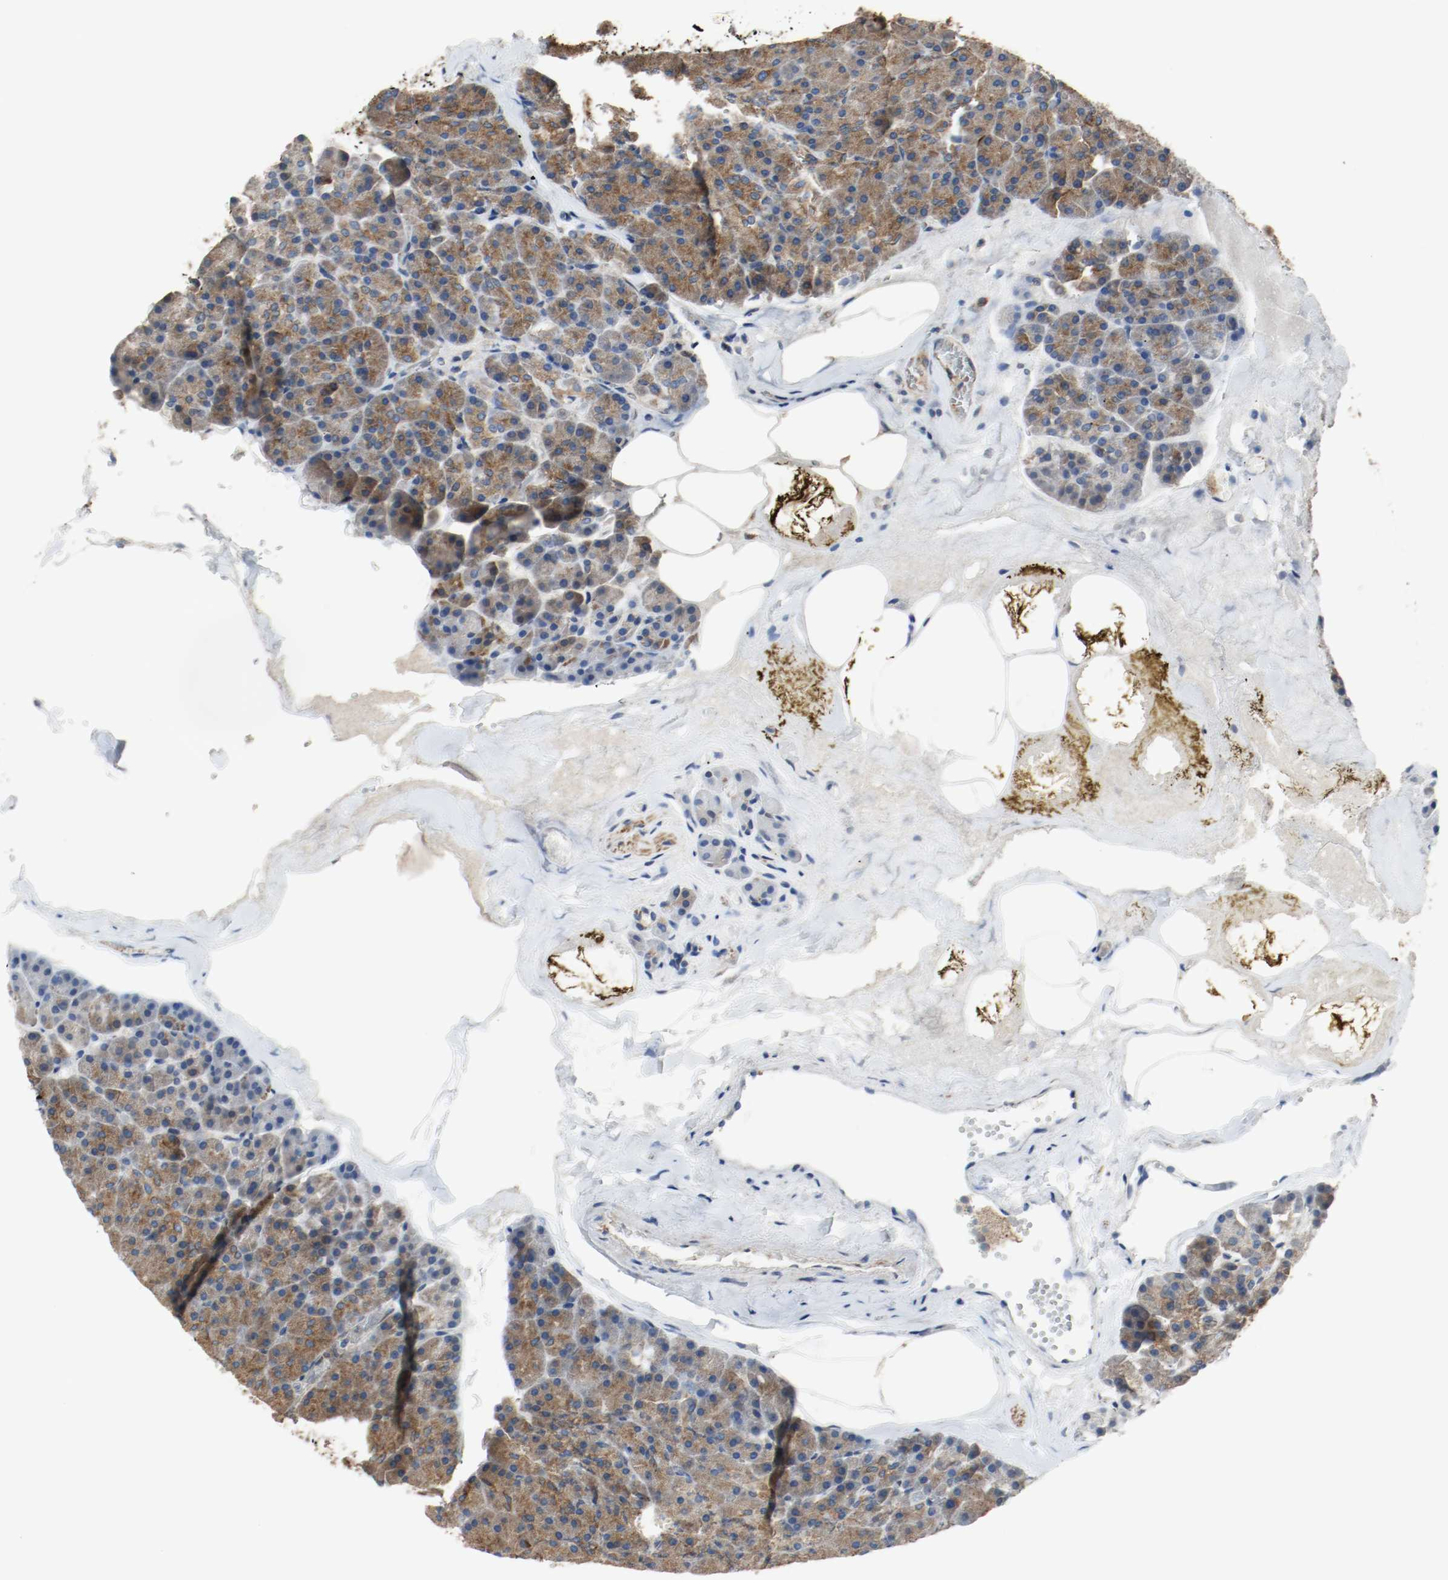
{"staining": {"intensity": "strong", "quantity": ">75%", "location": "cytoplasmic/membranous"}, "tissue": "pancreas", "cell_type": "Exocrine glandular cells", "image_type": "normal", "snomed": [{"axis": "morphology", "description": "Normal tissue, NOS"}, {"axis": "topography", "description": "Pancreas"}], "caption": "This micrograph shows immunohistochemistry staining of unremarkable human pancreas, with high strong cytoplasmic/membranous positivity in approximately >75% of exocrine glandular cells.", "gene": "TUBA3D", "patient": {"sex": "female", "age": 35}}